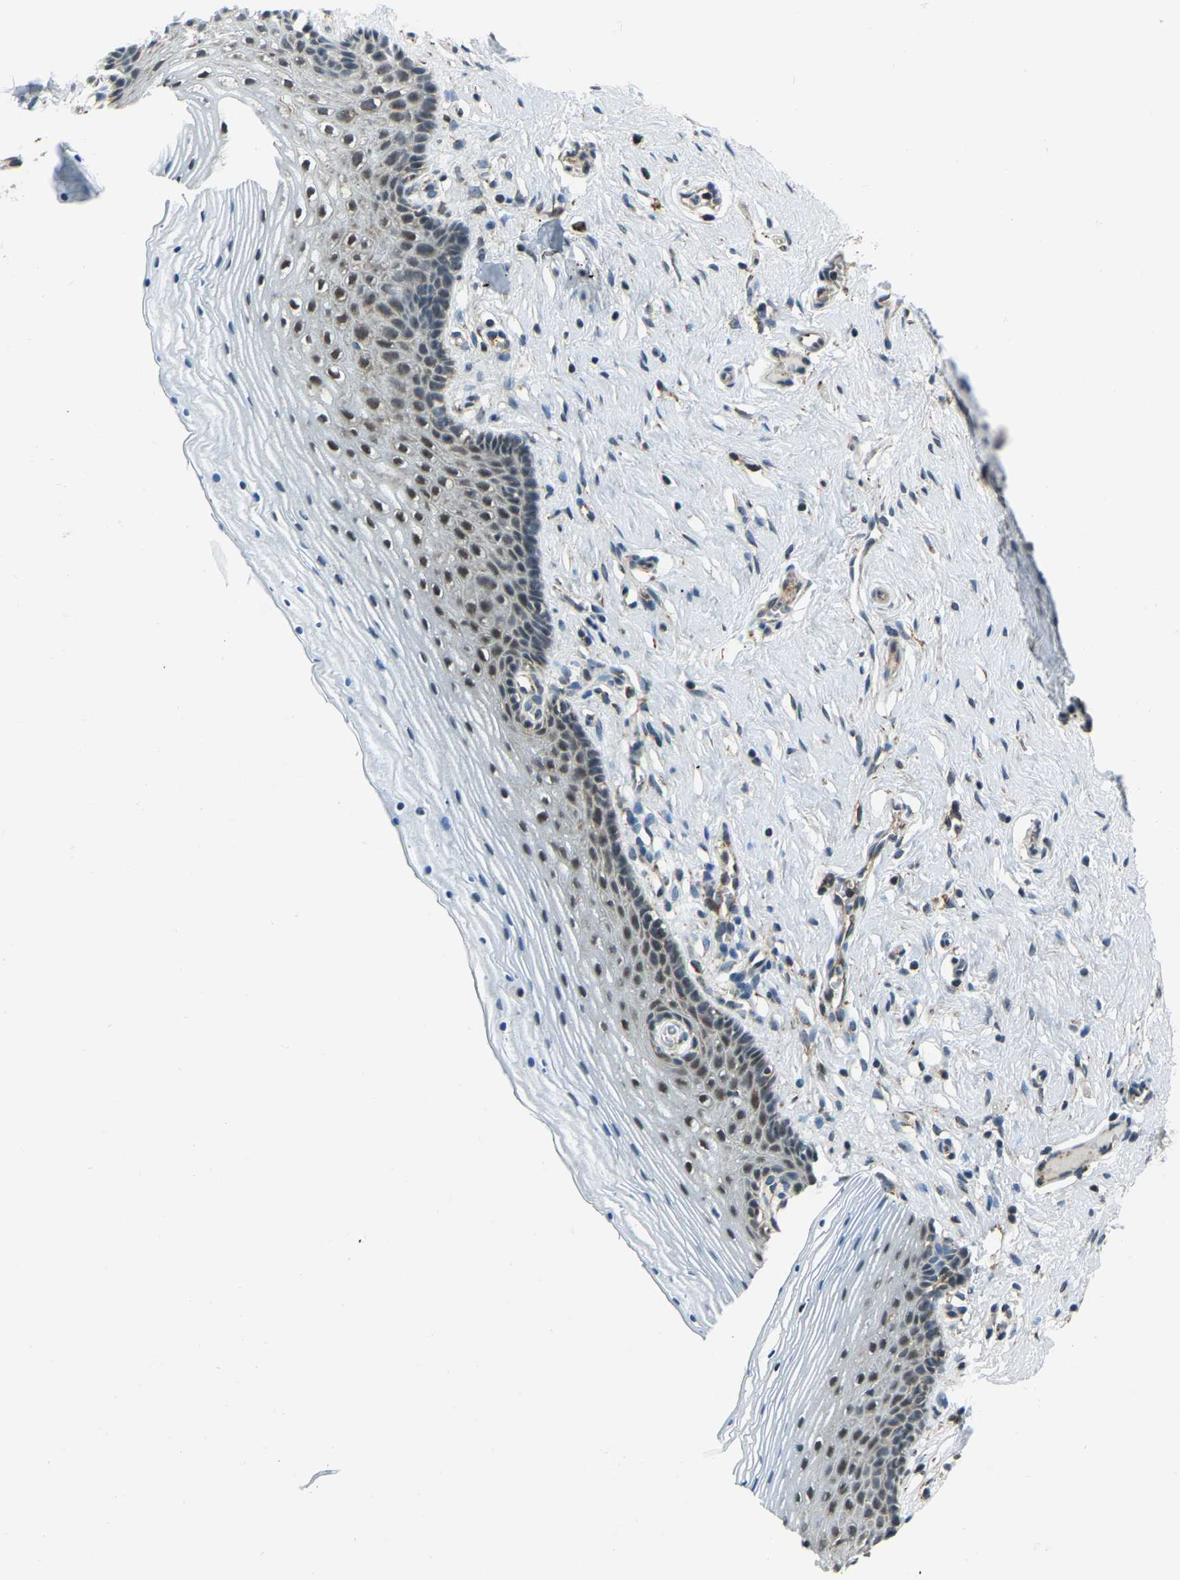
{"staining": {"intensity": "moderate", "quantity": "<25%", "location": "cytoplasmic/membranous"}, "tissue": "vagina", "cell_type": "Squamous epithelial cells", "image_type": "normal", "snomed": [{"axis": "morphology", "description": "Normal tissue, NOS"}, {"axis": "topography", "description": "Vagina"}], "caption": "About <25% of squamous epithelial cells in normal human vagina show moderate cytoplasmic/membranous protein staining as visualized by brown immunohistochemical staining.", "gene": "RBM33", "patient": {"sex": "female", "age": 32}}